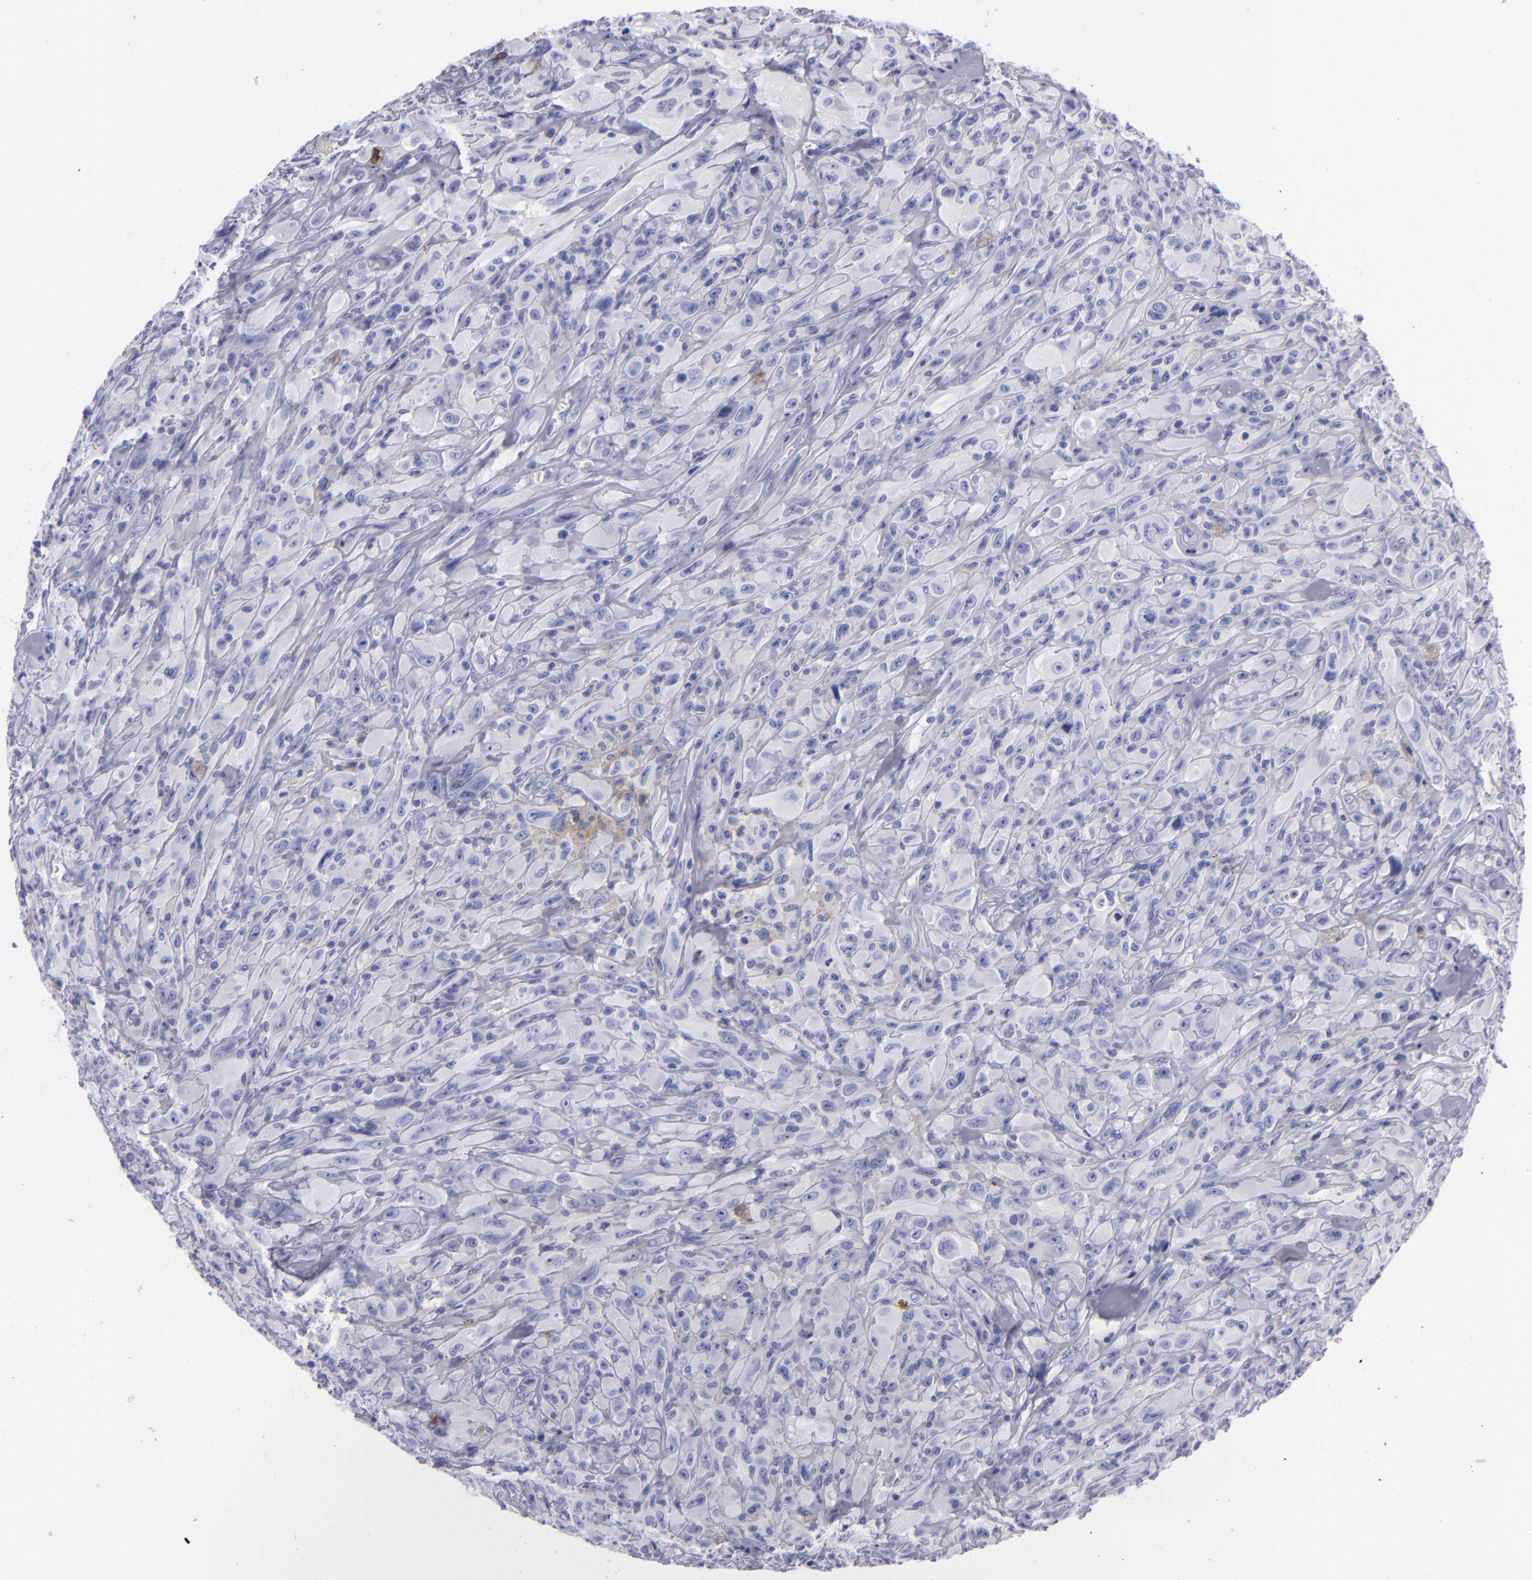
{"staining": {"intensity": "negative", "quantity": "none", "location": "none"}, "tissue": "glioma", "cell_type": "Tumor cells", "image_type": "cancer", "snomed": [{"axis": "morphology", "description": "Glioma, malignant, High grade"}, {"axis": "topography", "description": "Brain"}], "caption": "The micrograph reveals no significant positivity in tumor cells of glioma.", "gene": "CD38", "patient": {"sex": "male", "age": 48}}